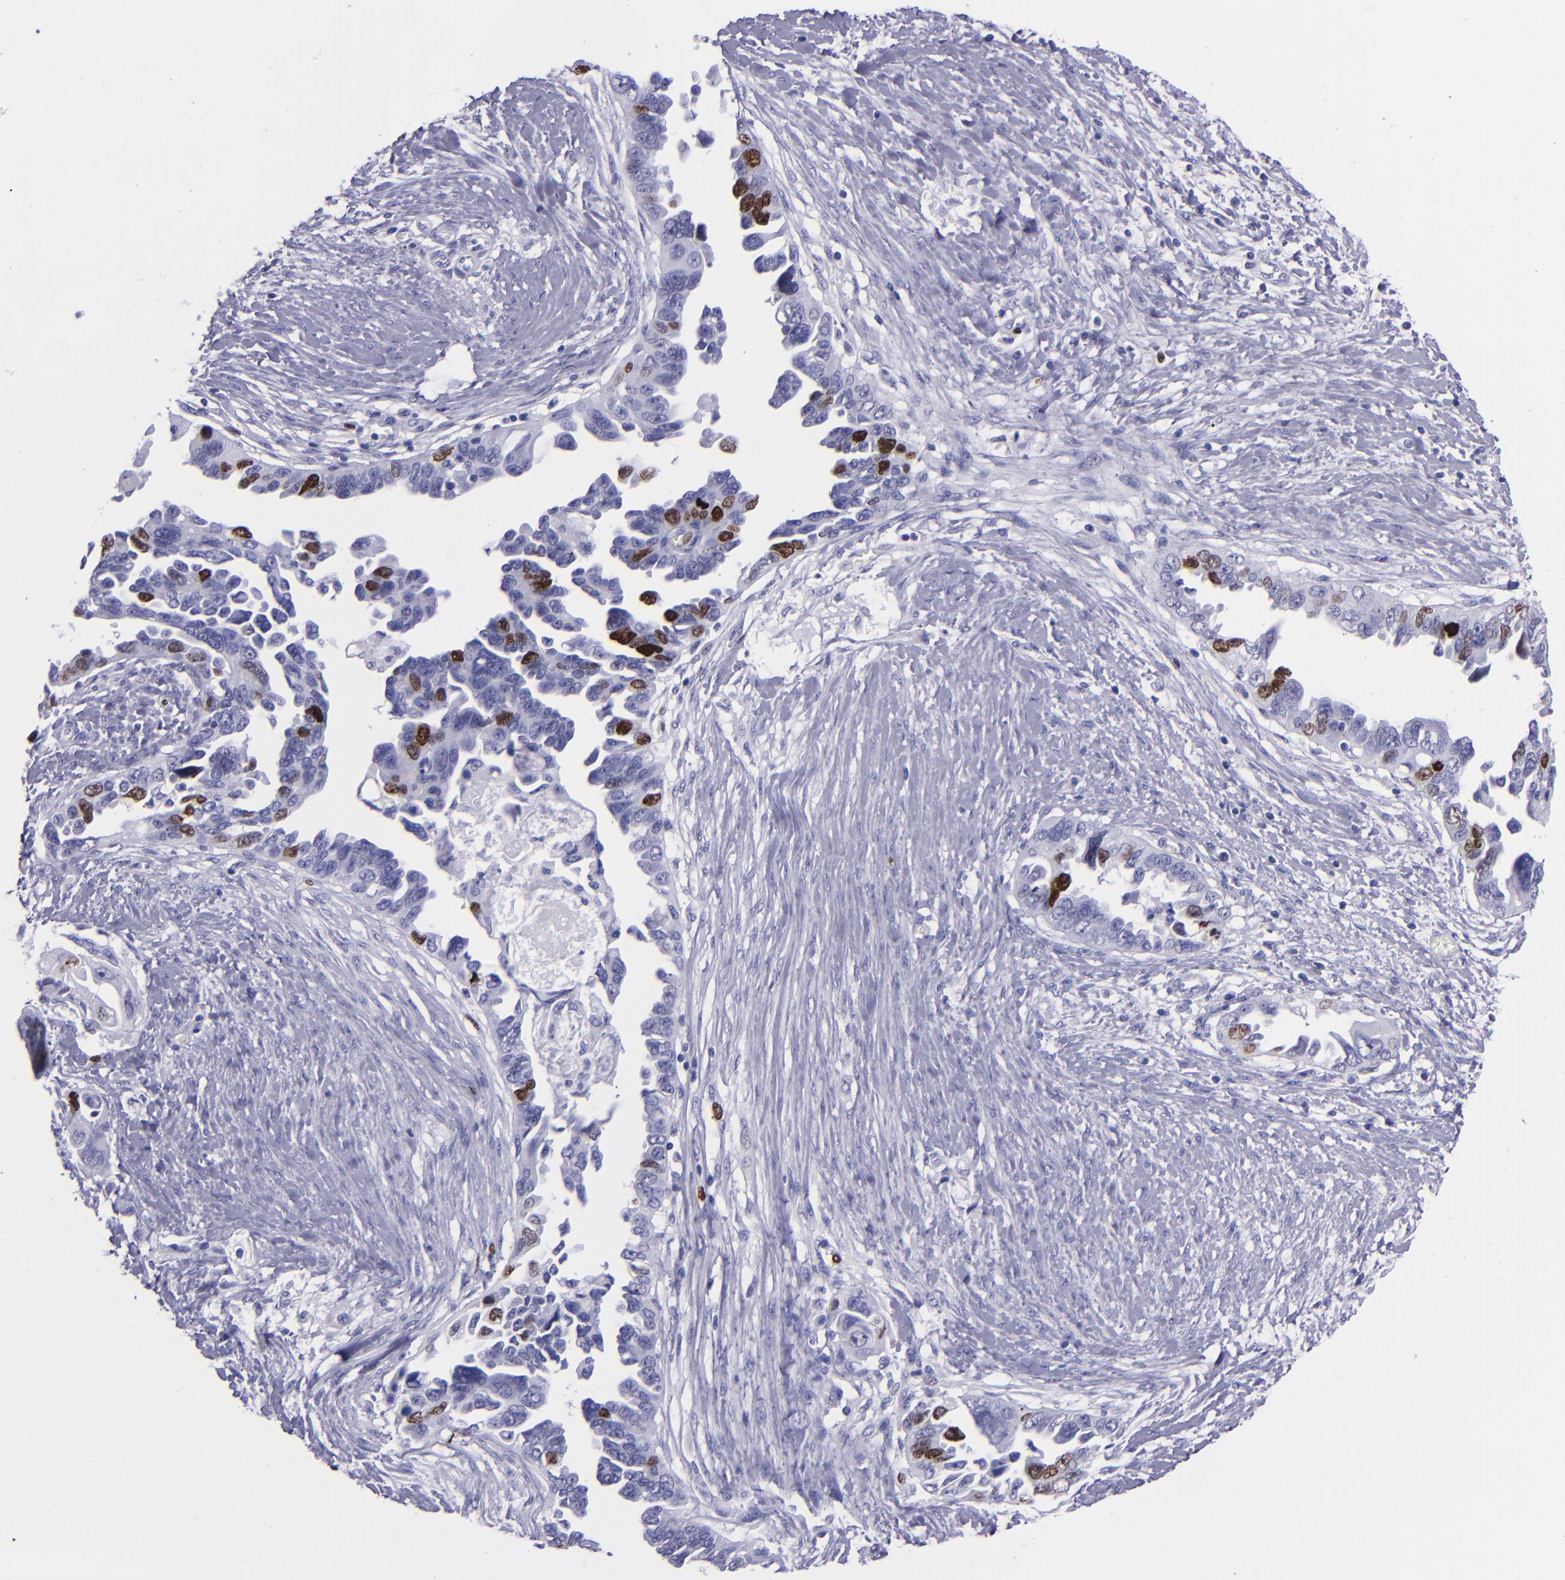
{"staining": {"intensity": "strong", "quantity": "<25%", "location": "nuclear"}, "tissue": "ovarian cancer", "cell_type": "Tumor cells", "image_type": "cancer", "snomed": [{"axis": "morphology", "description": "Cystadenocarcinoma, serous, NOS"}, {"axis": "topography", "description": "Ovary"}], "caption": "Ovarian cancer was stained to show a protein in brown. There is medium levels of strong nuclear staining in approximately <25% of tumor cells.", "gene": "TOP2A", "patient": {"sex": "female", "age": 63}}